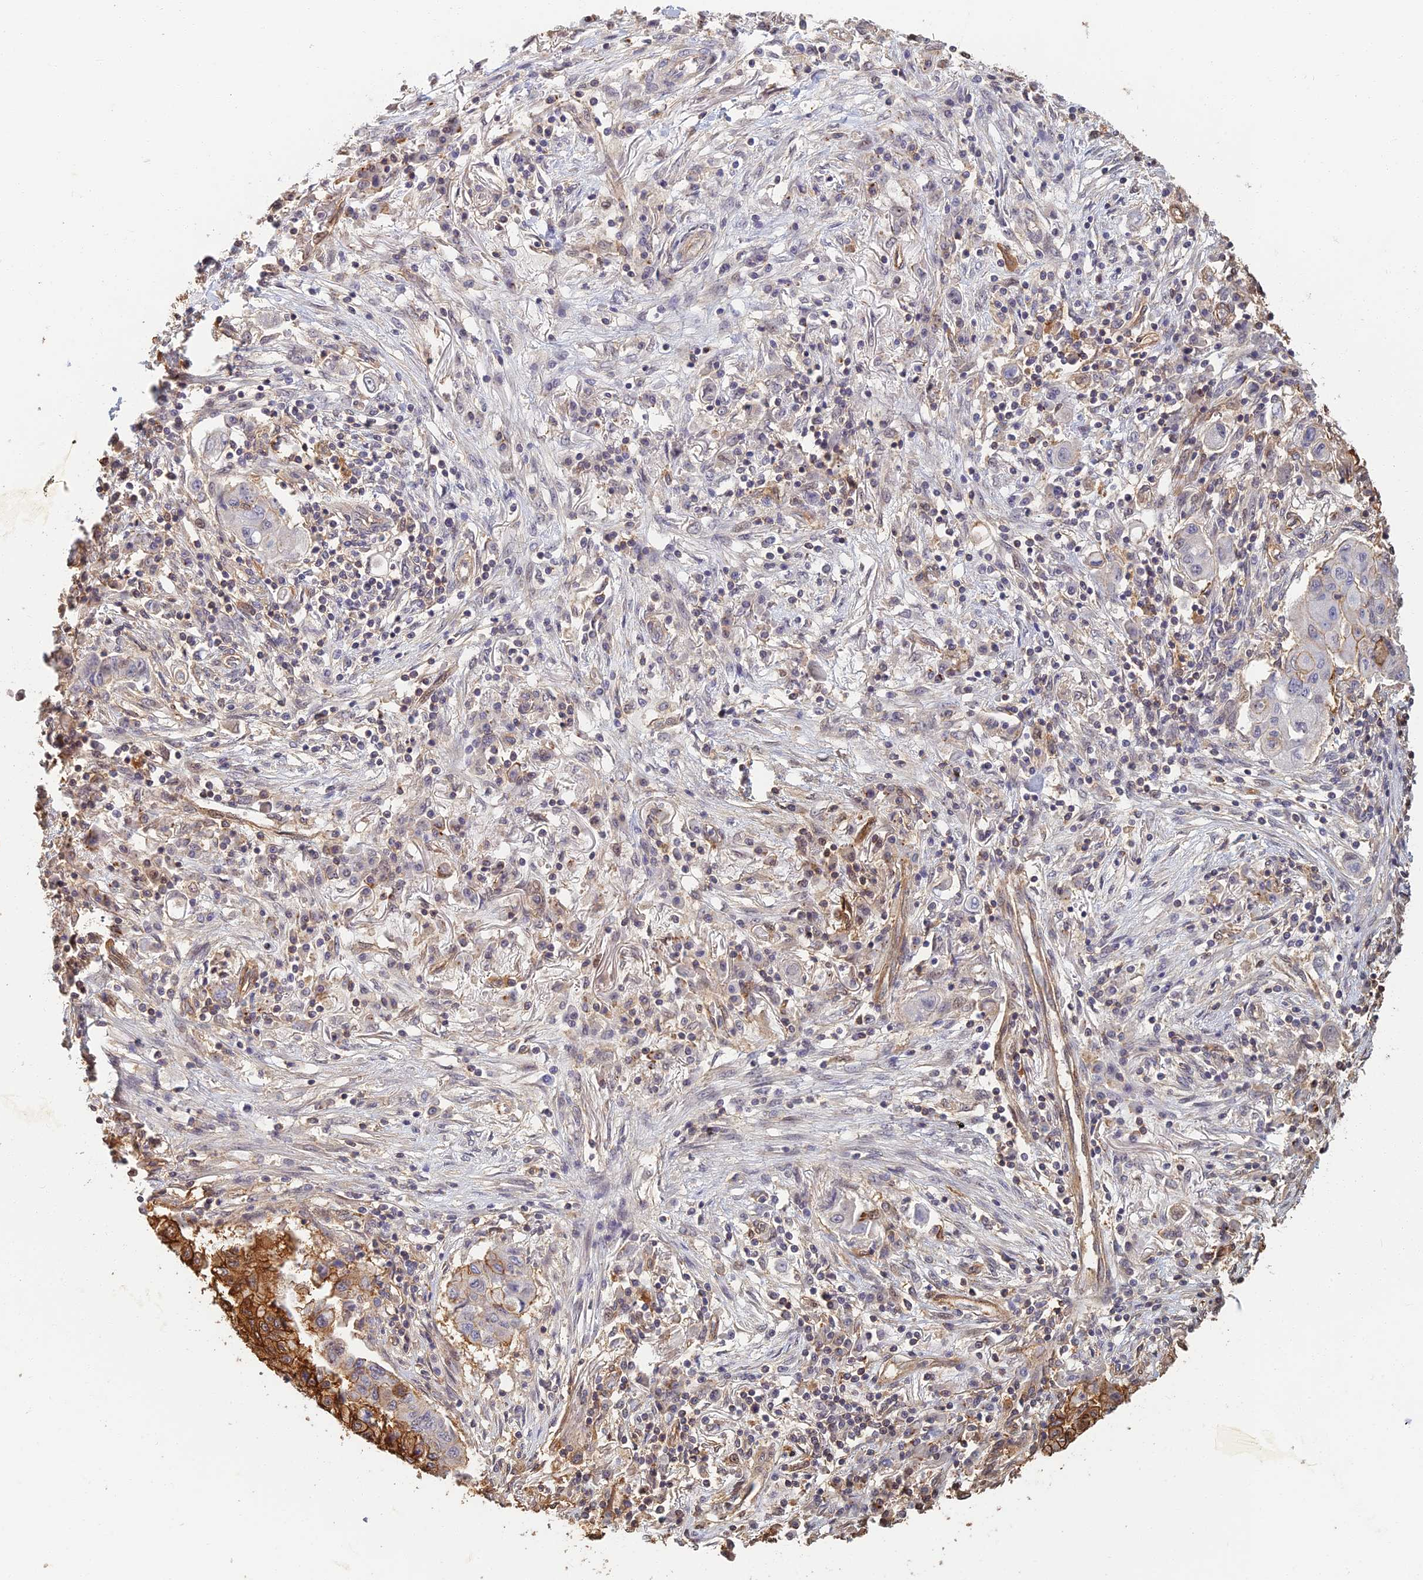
{"staining": {"intensity": "moderate", "quantity": "25%-75%", "location": "cytoplasmic/membranous"}, "tissue": "lung cancer", "cell_type": "Tumor cells", "image_type": "cancer", "snomed": [{"axis": "morphology", "description": "Squamous cell carcinoma, NOS"}, {"axis": "topography", "description": "Lung"}], "caption": "Immunohistochemistry (IHC) (DAB) staining of squamous cell carcinoma (lung) demonstrates moderate cytoplasmic/membranous protein staining in approximately 25%-75% of tumor cells. The protein of interest is stained brown, and the nuclei are stained in blue (DAB (3,3'-diaminobenzidine) IHC with brightfield microscopy, high magnification).", "gene": "LRRN3", "patient": {"sex": "male", "age": 74}}